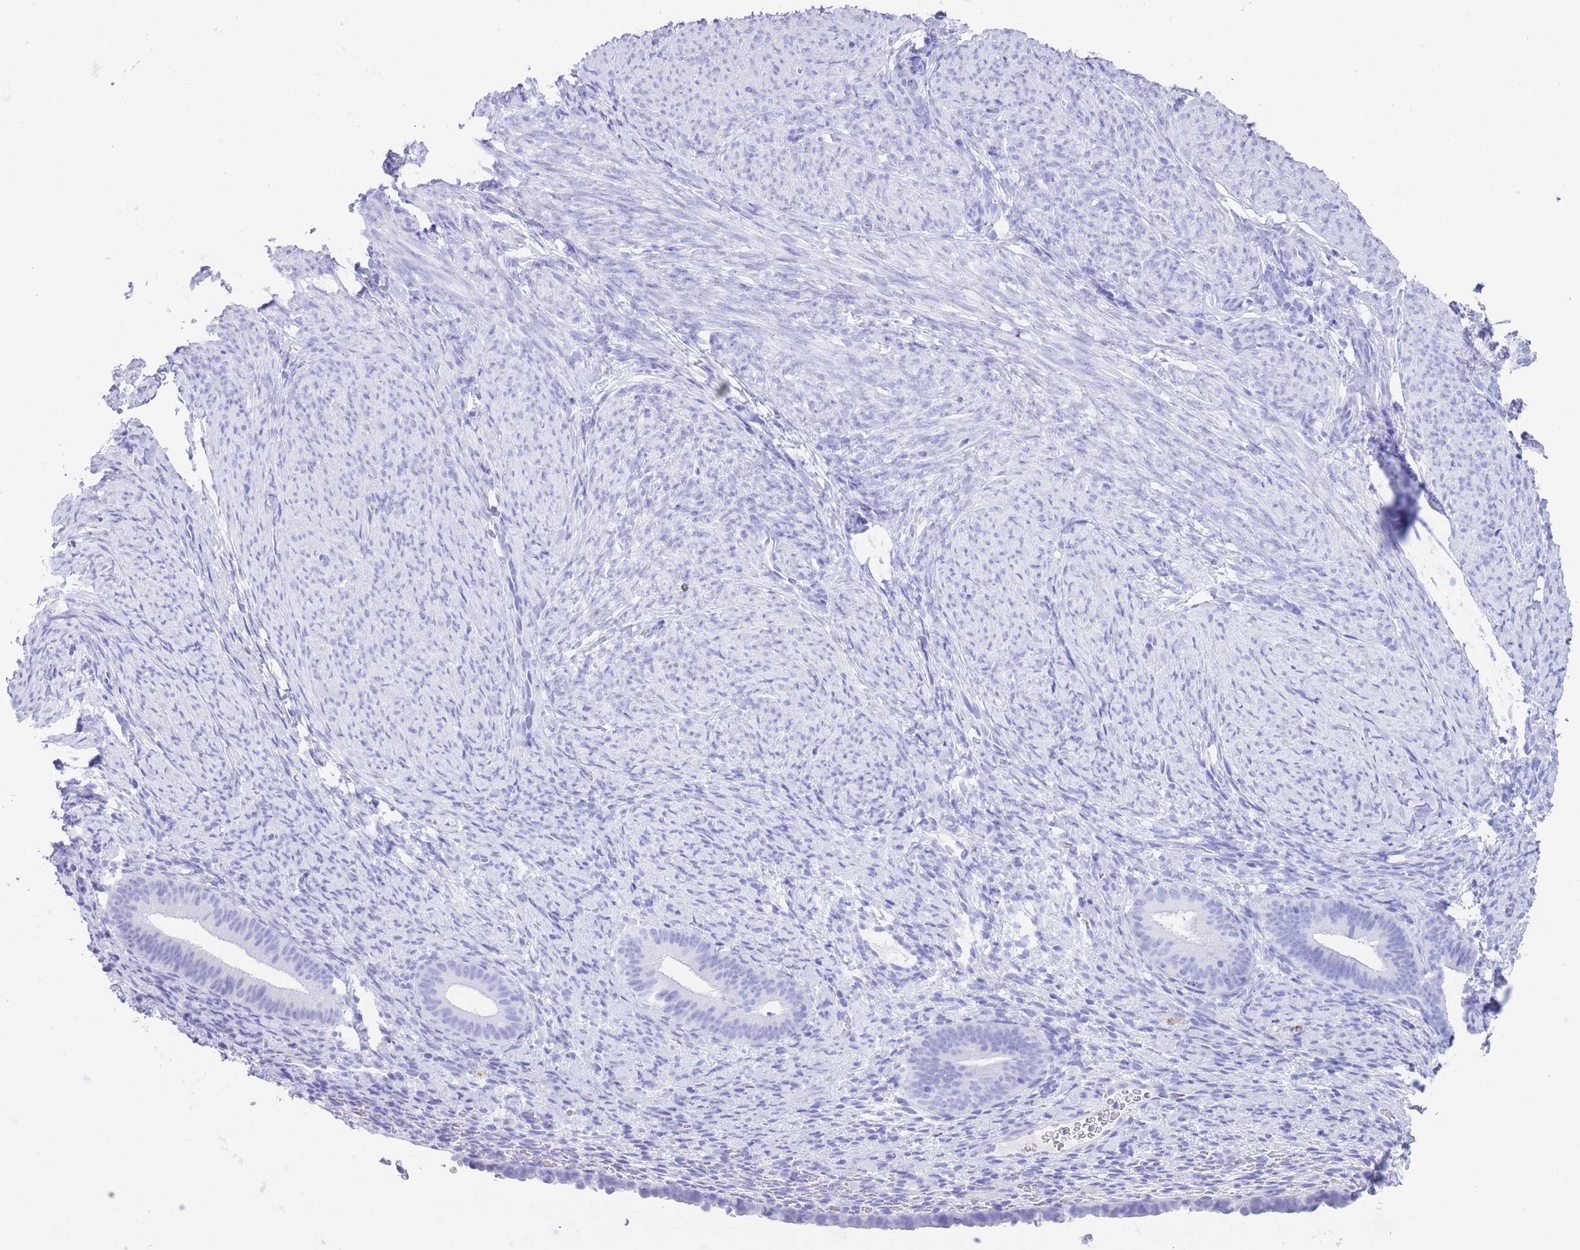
{"staining": {"intensity": "negative", "quantity": "none", "location": "none"}, "tissue": "endometrium", "cell_type": "Cells in endometrial stroma", "image_type": "normal", "snomed": [{"axis": "morphology", "description": "Normal tissue, NOS"}, {"axis": "topography", "description": "Endometrium"}], "caption": "Immunohistochemical staining of unremarkable endometrium demonstrates no significant staining in cells in endometrial stroma.", "gene": "SLCO1B1", "patient": {"sex": "female", "age": 65}}